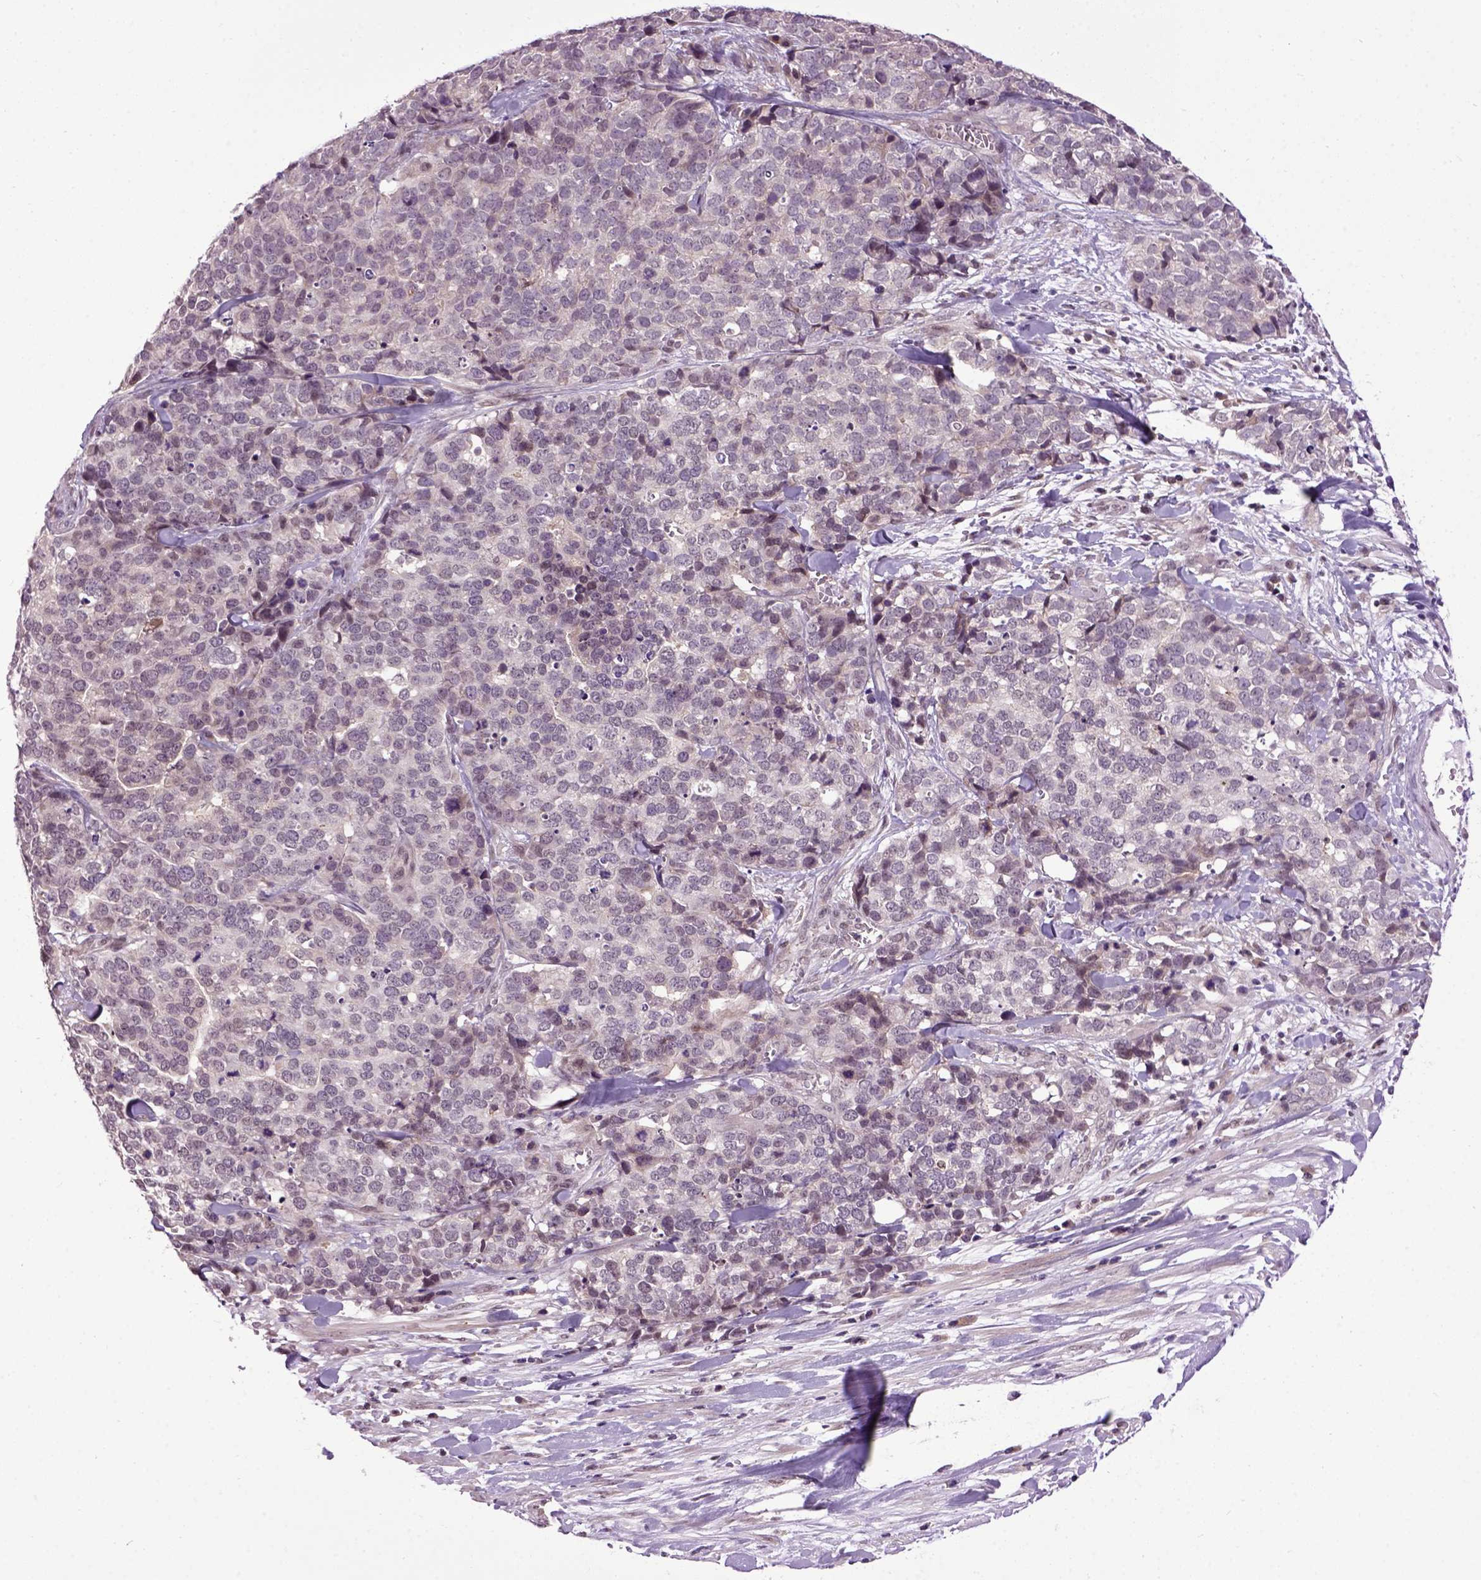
{"staining": {"intensity": "negative", "quantity": "none", "location": "none"}, "tissue": "ovarian cancer", "cell_type": "Tumor cells", "image_type": "cancer", "snomed": [{"axis": "morphology", "description": "Carcinoma, endometroid"}, {"axis": "topography", "description": "Ovary"}], "caption": "Immunohistochemistry (IHC) of ovarian cancer (endometroid carcinoma) reveals no staining in tumor cells. (Stains: DAB (3,3'-diaminobenzidine) IHC with hematoxylin counter stain, Microscopy: brightfield microscopy at high magnification).", "gene": "RAB43", "patient": {"sex": "female", "age": 65}}